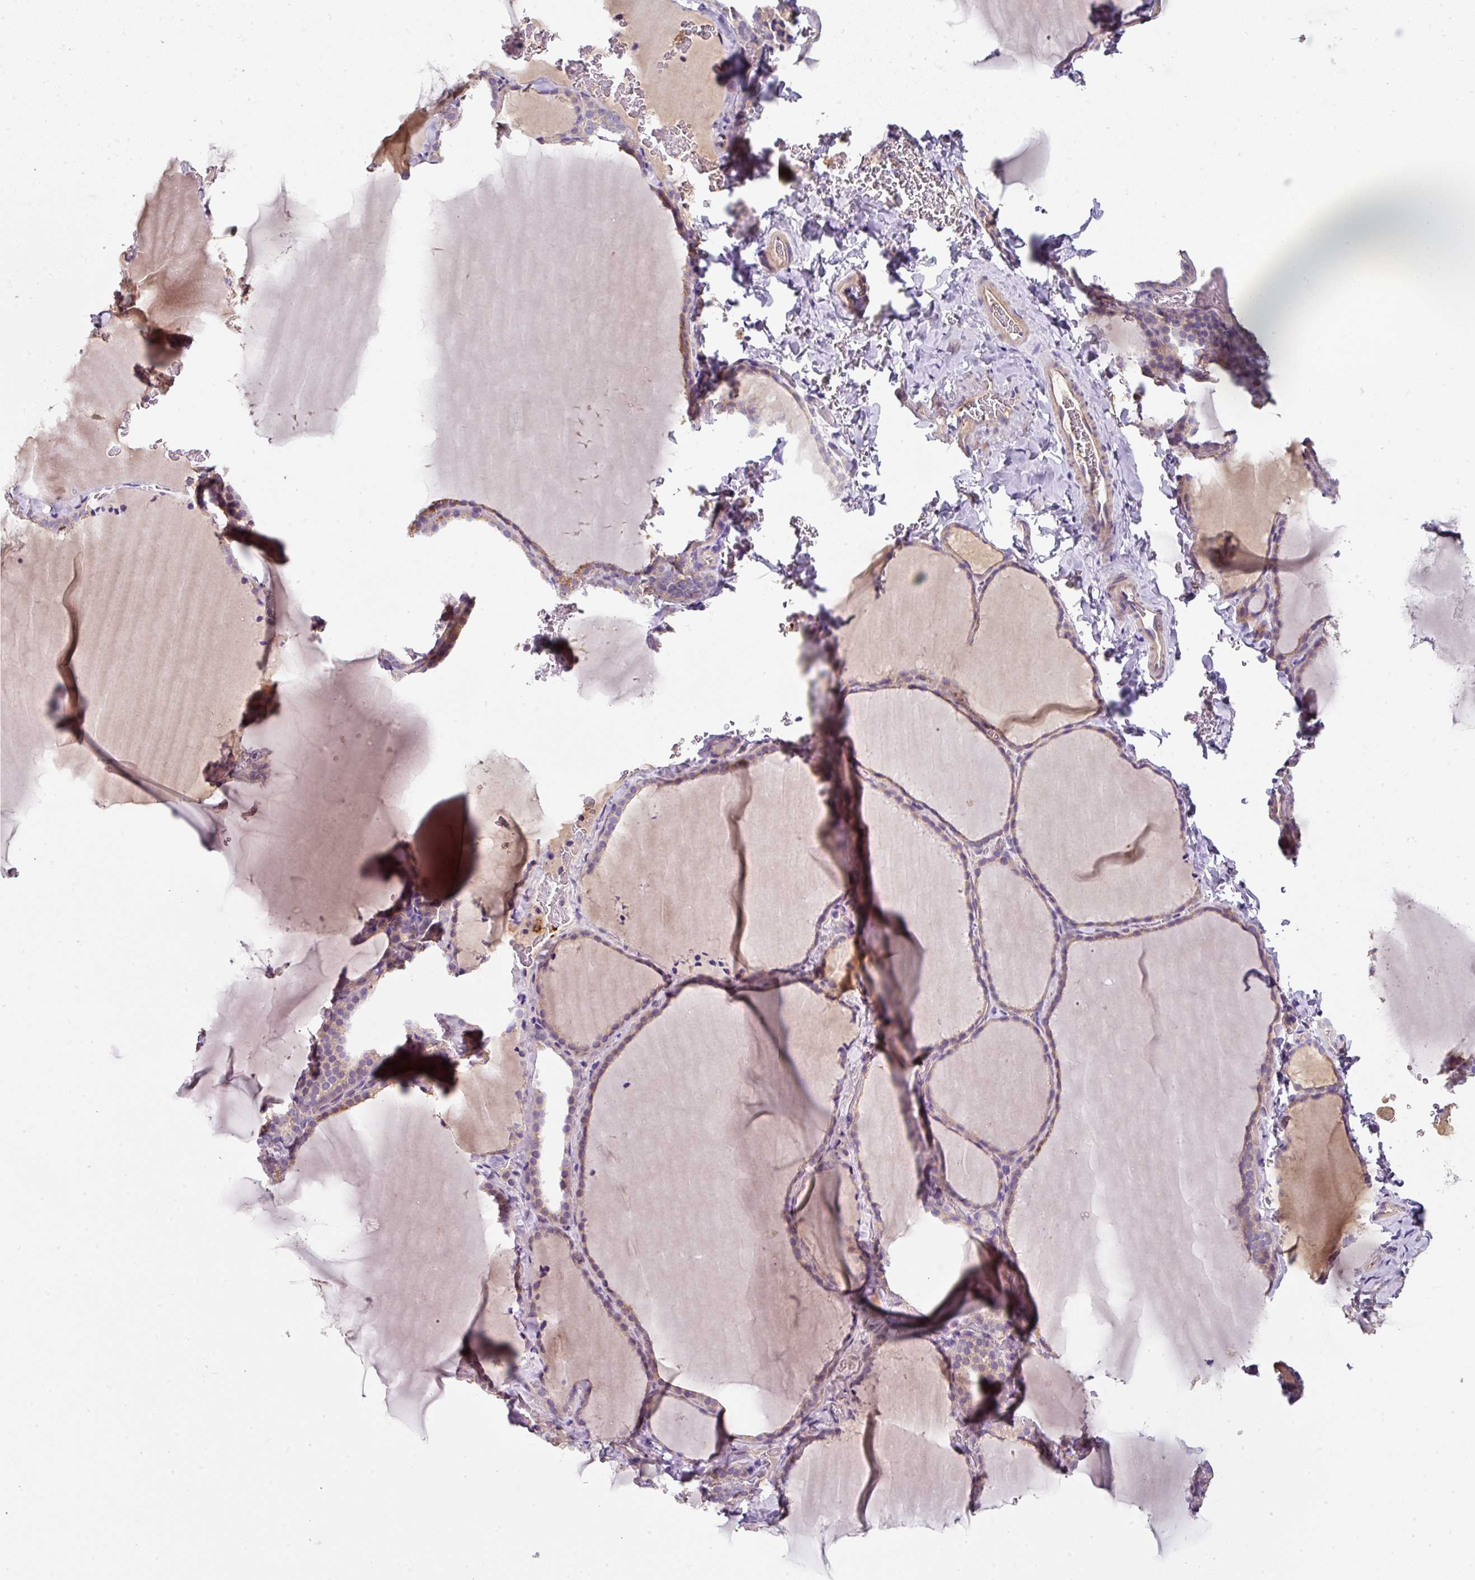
{"staining": {"intensity": "weak", "quantity": "<25%", "location": "cytoplasmic/membranous"}, "tissue": "thyroid gland", "cell_type": "Glandular cells", "image_type": "normal", "snomed": [{"axis": "morphology", "description": "Normal tissue, NOS"}, {"axis": "topography", "description": "Thyroid gland"}], "caption": "Protein analysis of benign thyroid gland displays no significant expression in glandular cells.", "gene": "C4orf48", "patient": {"sex": "female", "age": 22}}